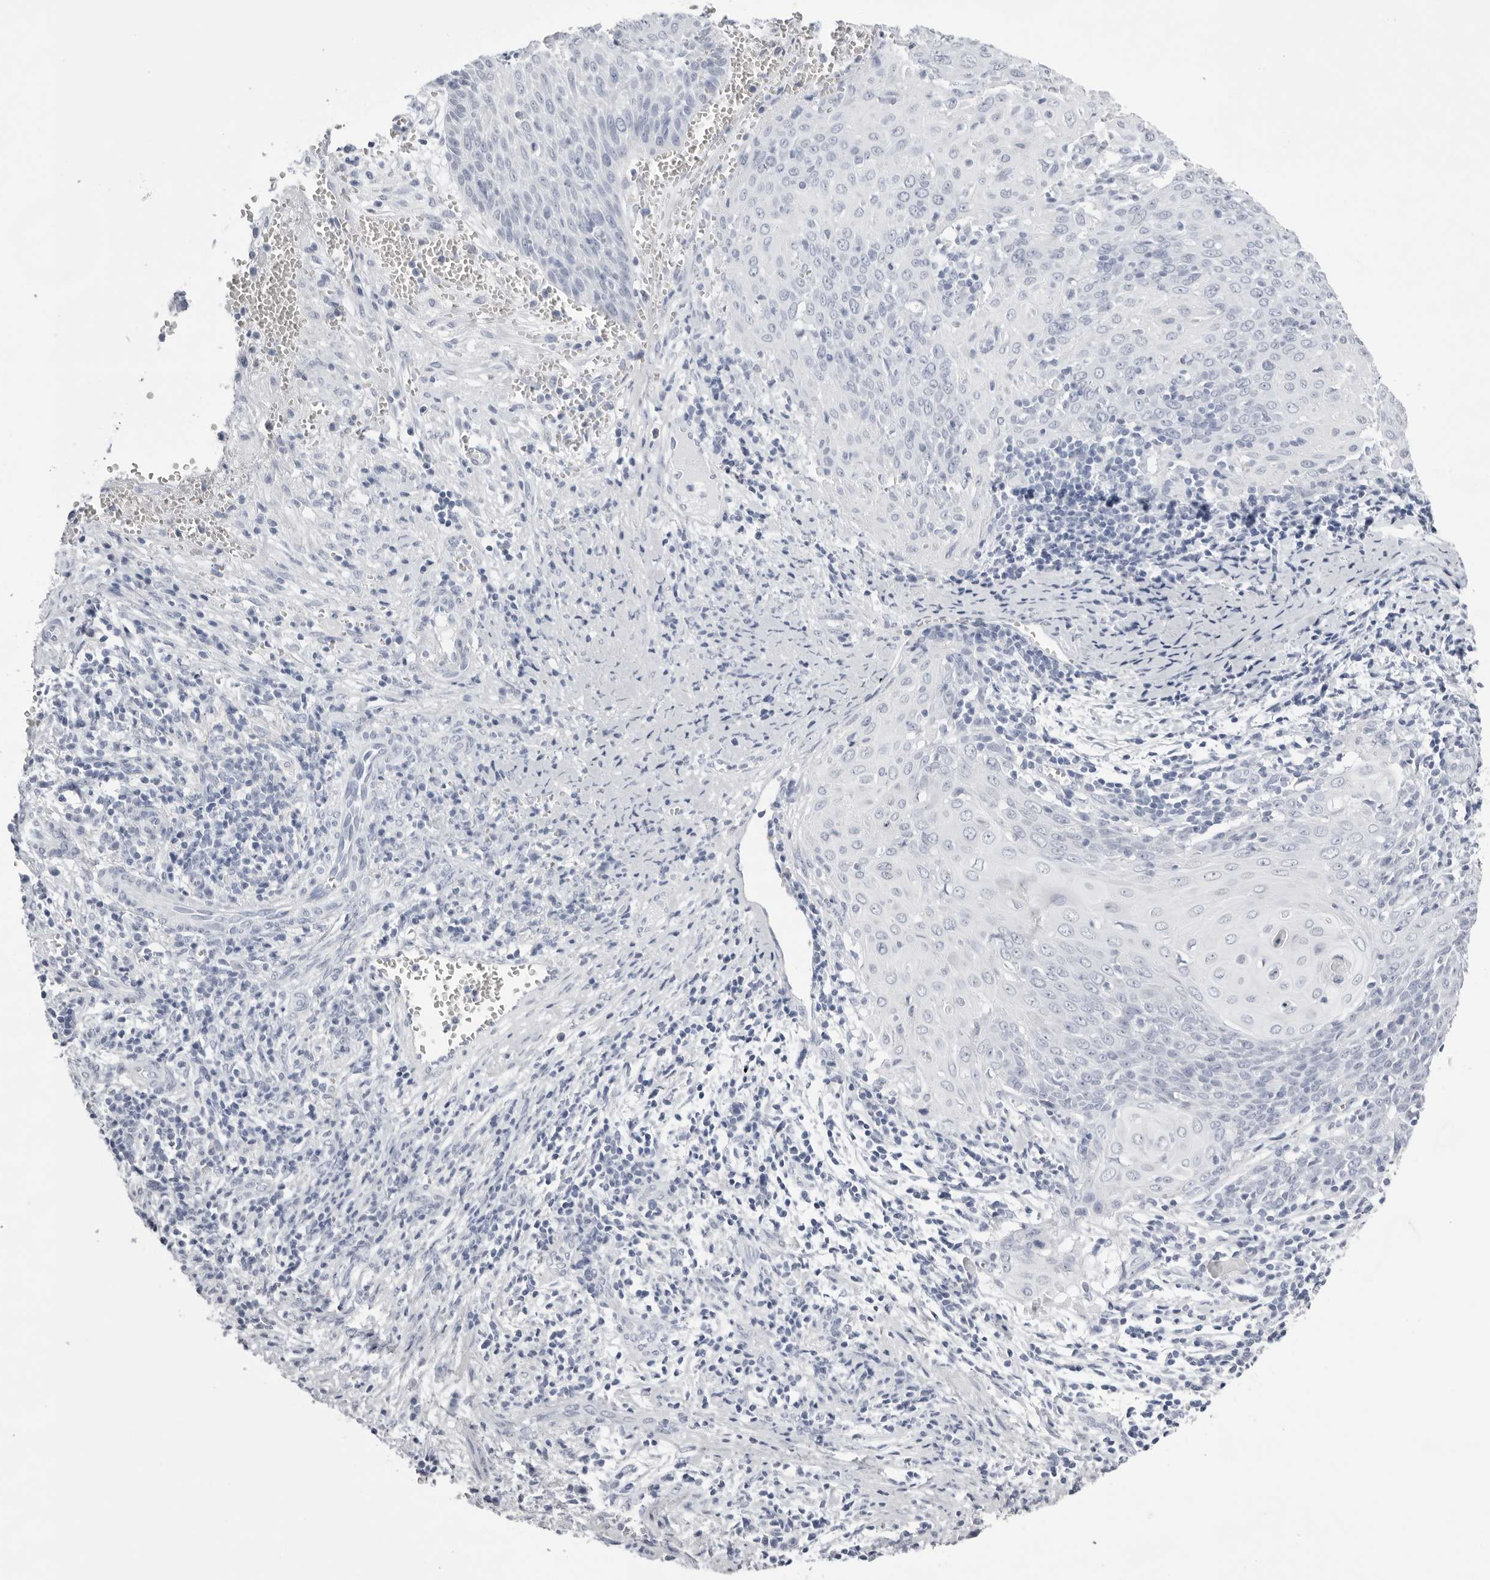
{"staining": {"intensity": "negative", "quantity": "none", "location": "none"}, "tissue": "cervical cancer", "cell_type": "Tumor cells", "image_type": "cancer", "snomed": [{"axis": "morphology", "description": "Squamous cell carcinoma, NOS"}, {"axis": "topography", "description": "Cervix"}], "caption": "The image displays no significant positivity in tumor cells of cervical cancer (squamous cell carcinoma).", "gene": "TMOD4", "patient": {"sex": "female", "age": 39}}